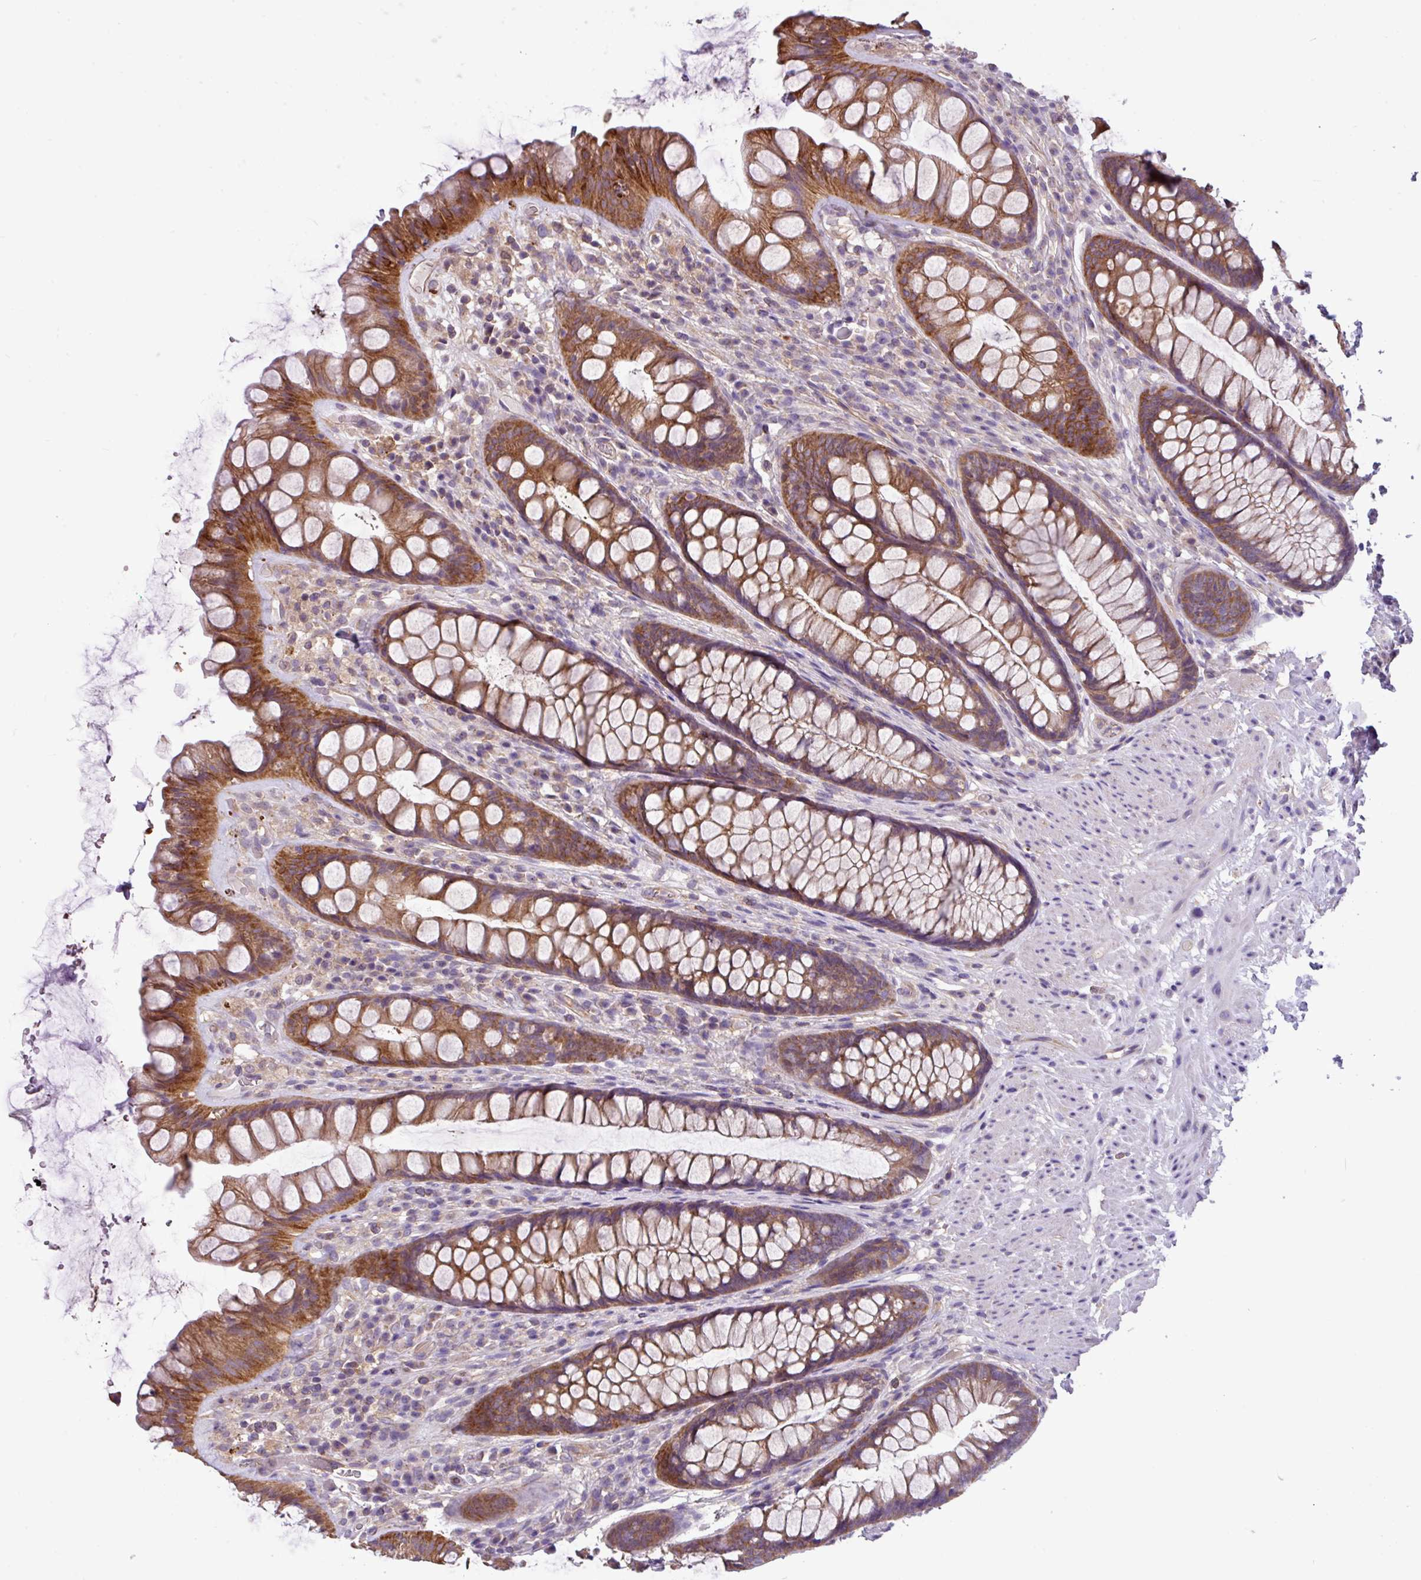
{"staining": {"intensity": "strong", "quantity": ">75%", "location": "cytoplasmic/membranous"}, "tissue": "rectum", "cell_type": "Glandular cells", "image_type": "normal", "snomed": [{"axis": "morphology", "description": "Normal tissue, NOS"}, {"axis": "topography", "description": "Rectum"}], "caption": "Glandular cells reveal strong cytoplasmic/membranous positivity in approximately >75% of cells in normal rectum. (brown staining indicates protein expression, while blue staining denotes nuclei).", "gene": "SLC23A2", "patient": {"sex": "male", "age": 74}}